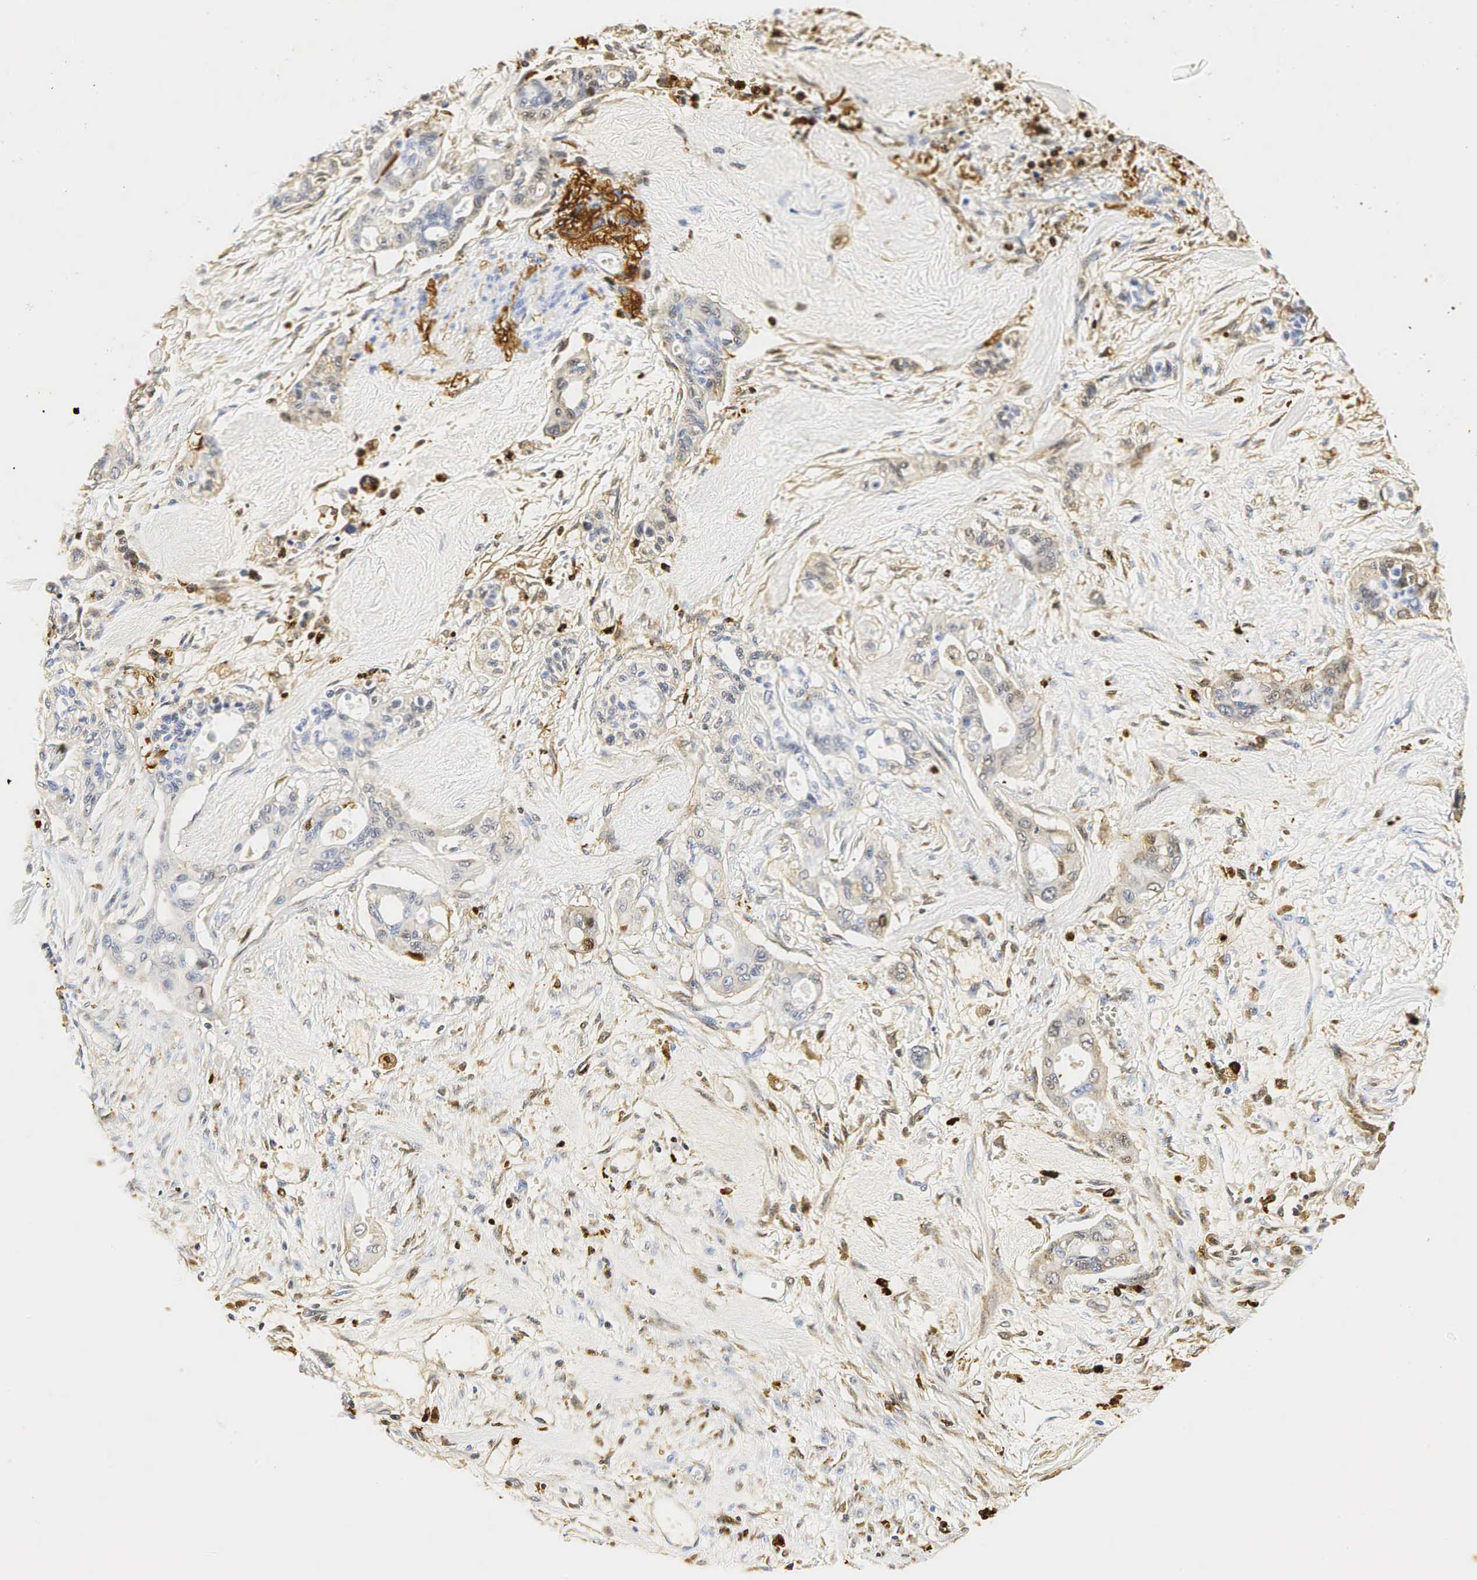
{"staining": {"intensity": "weak", "quantity": "<25%", "location": "cytoplasmic/membranous"}, "tissue": "pancreatic cancer", "cell_type": "Tumor cells", "image_type": "cancer", "snomed": [{"axis": "morphology", "description": "Adenocarcinoma, NOS"}, {"axis": "topography", "description": "Pancreas"}], "caption": "Immunohistochemistry (IHC) of human pancreatic cancer exhibits no staining in tumor cells.", "gene": "LYZ", "patient": {"sex": "male", "age": 77}}